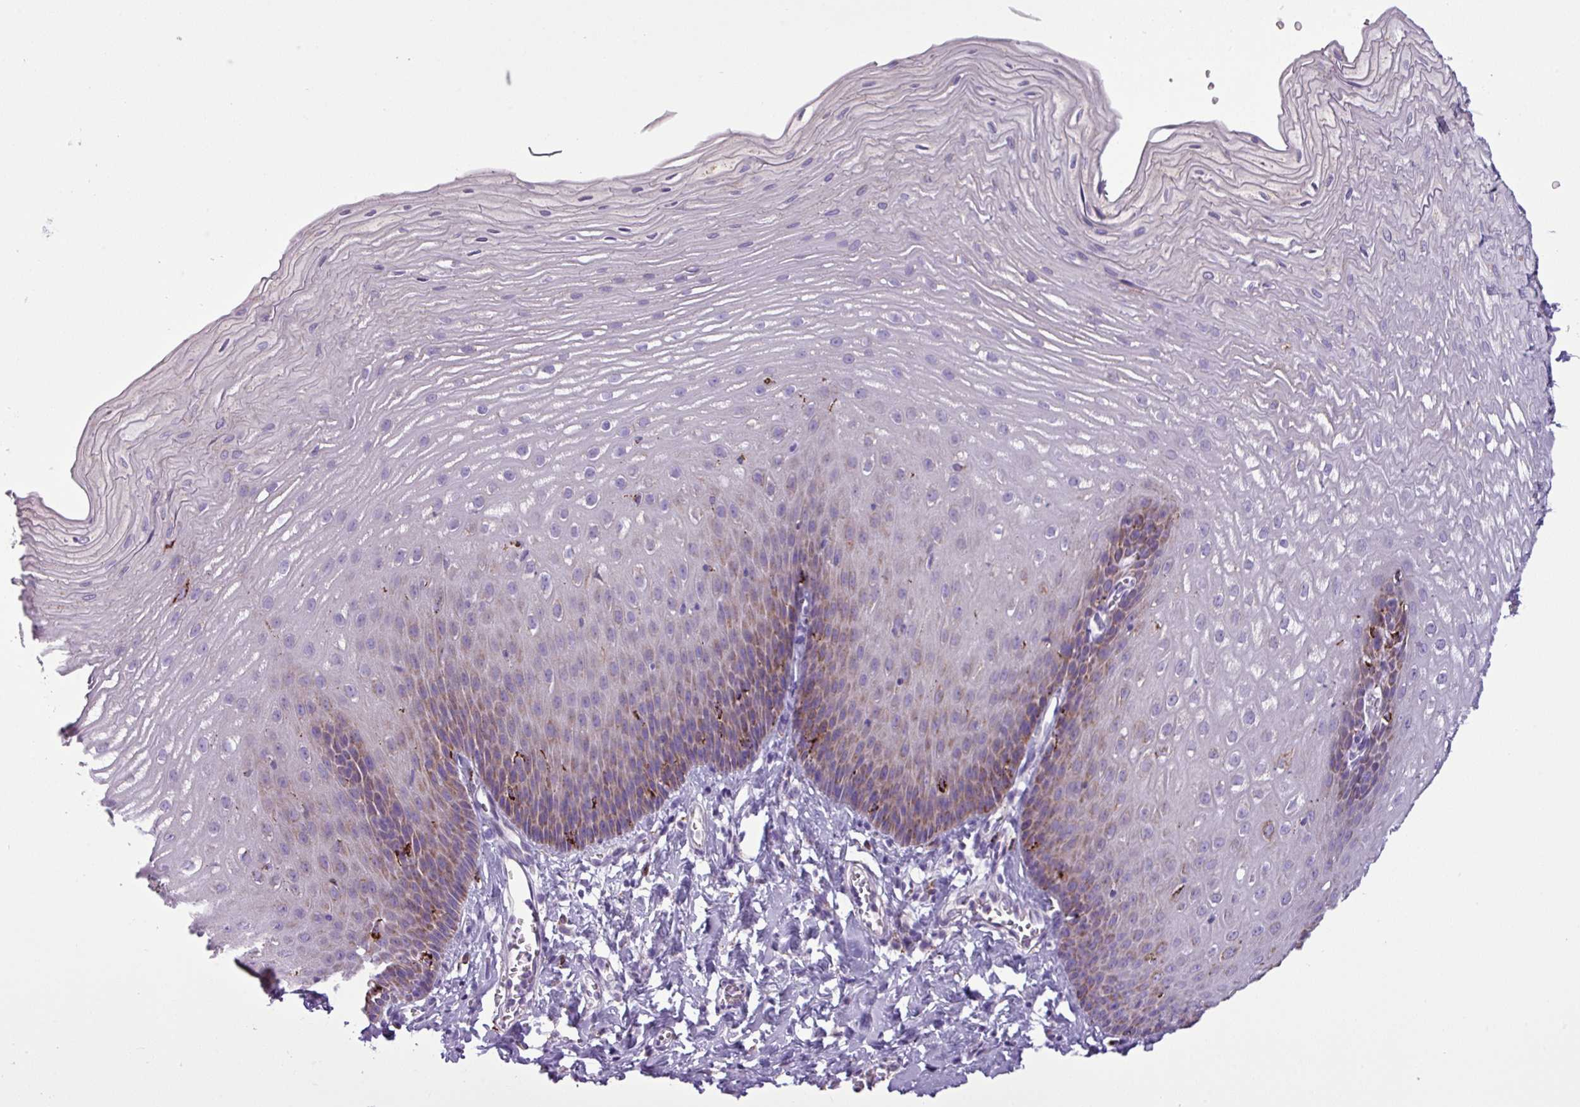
{"staining": {"intensity": "strong", "quantity": "25%-75%", "location": "cytoplasmic/membranous"}, "tissue": "esophagus", "cell_type": "Squamous epithelial cells", "image_type": "normal", "snomed": [{"axis": "morphology", "description": "Normal tissue, NOS"}, {"axis": "topography", "description": "Esophagus"}], "caption": "This photomicrograph reveals immunohistochemistry (IHC) staining of benign human esophagus, with high strong cytoplasmic/membranous positivity in about 25%-75% of squamous epithelial cells.", "gene": "ZNF667", "patient": {"sex": "male", "age": 70}}